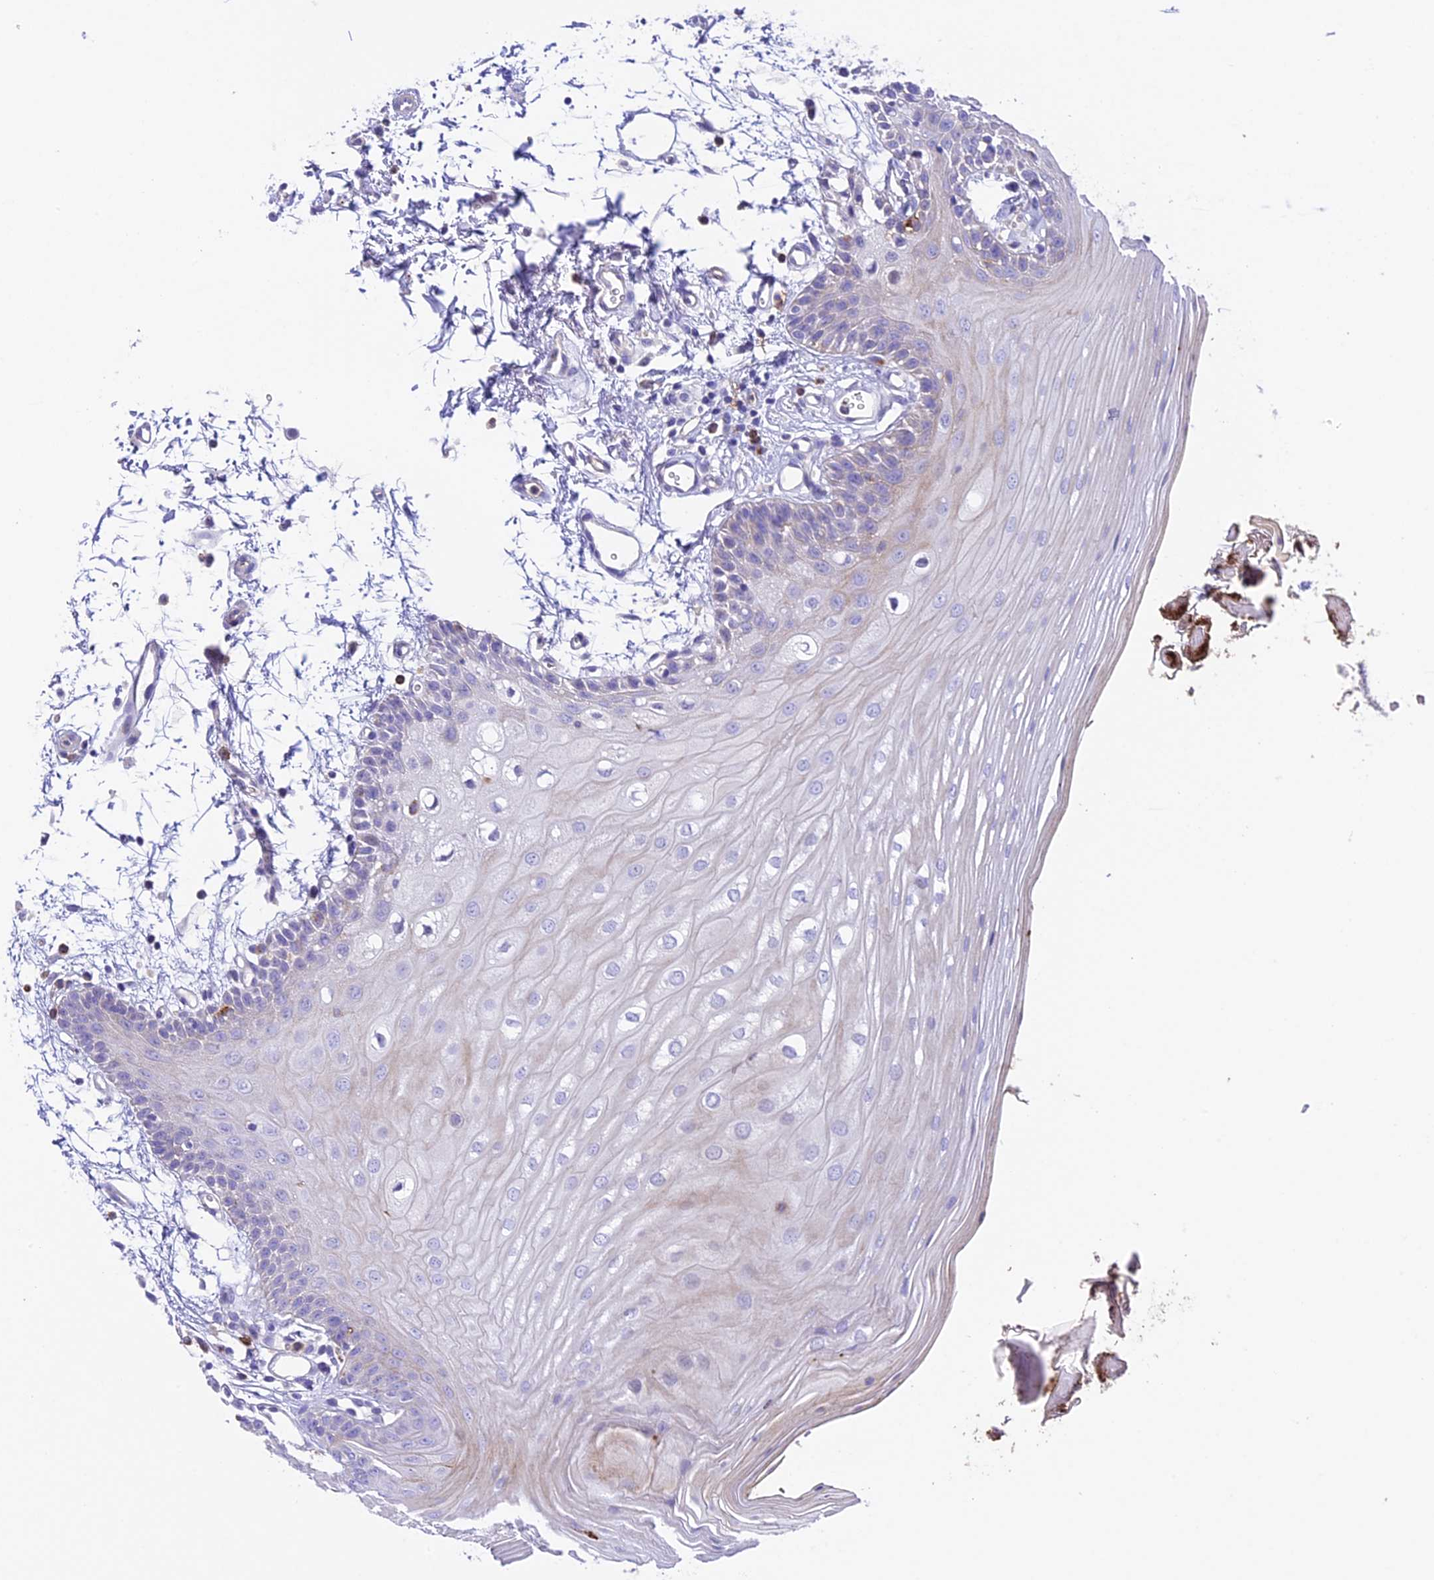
{"staining": {"intensity": "negative", "quantity": "none", "location": "none"}, "tissue": "oral mucosa", "cell_type": "Squamous epithelial cells", "image_type": "normal", "snomed": [{"axis": "morphology", "description": "Normal tissue, NOS"}, {"axis": "topography", "description": "Oral tissue"}, {"axis": "topography", "description": "Tounge, NOS"}], "caption": "IHC micrograph of normal oral mucosa stained for a protein (brown), which exhibits no expression in squamous epithelial cells. (DAB (3,3'-diaminobenzidine) immunohistochemistry (IHC) visualized using brightfield microscopy, high magnification).", "gene": "NOD2", "patient": {"sex": "female", "age": 73}}